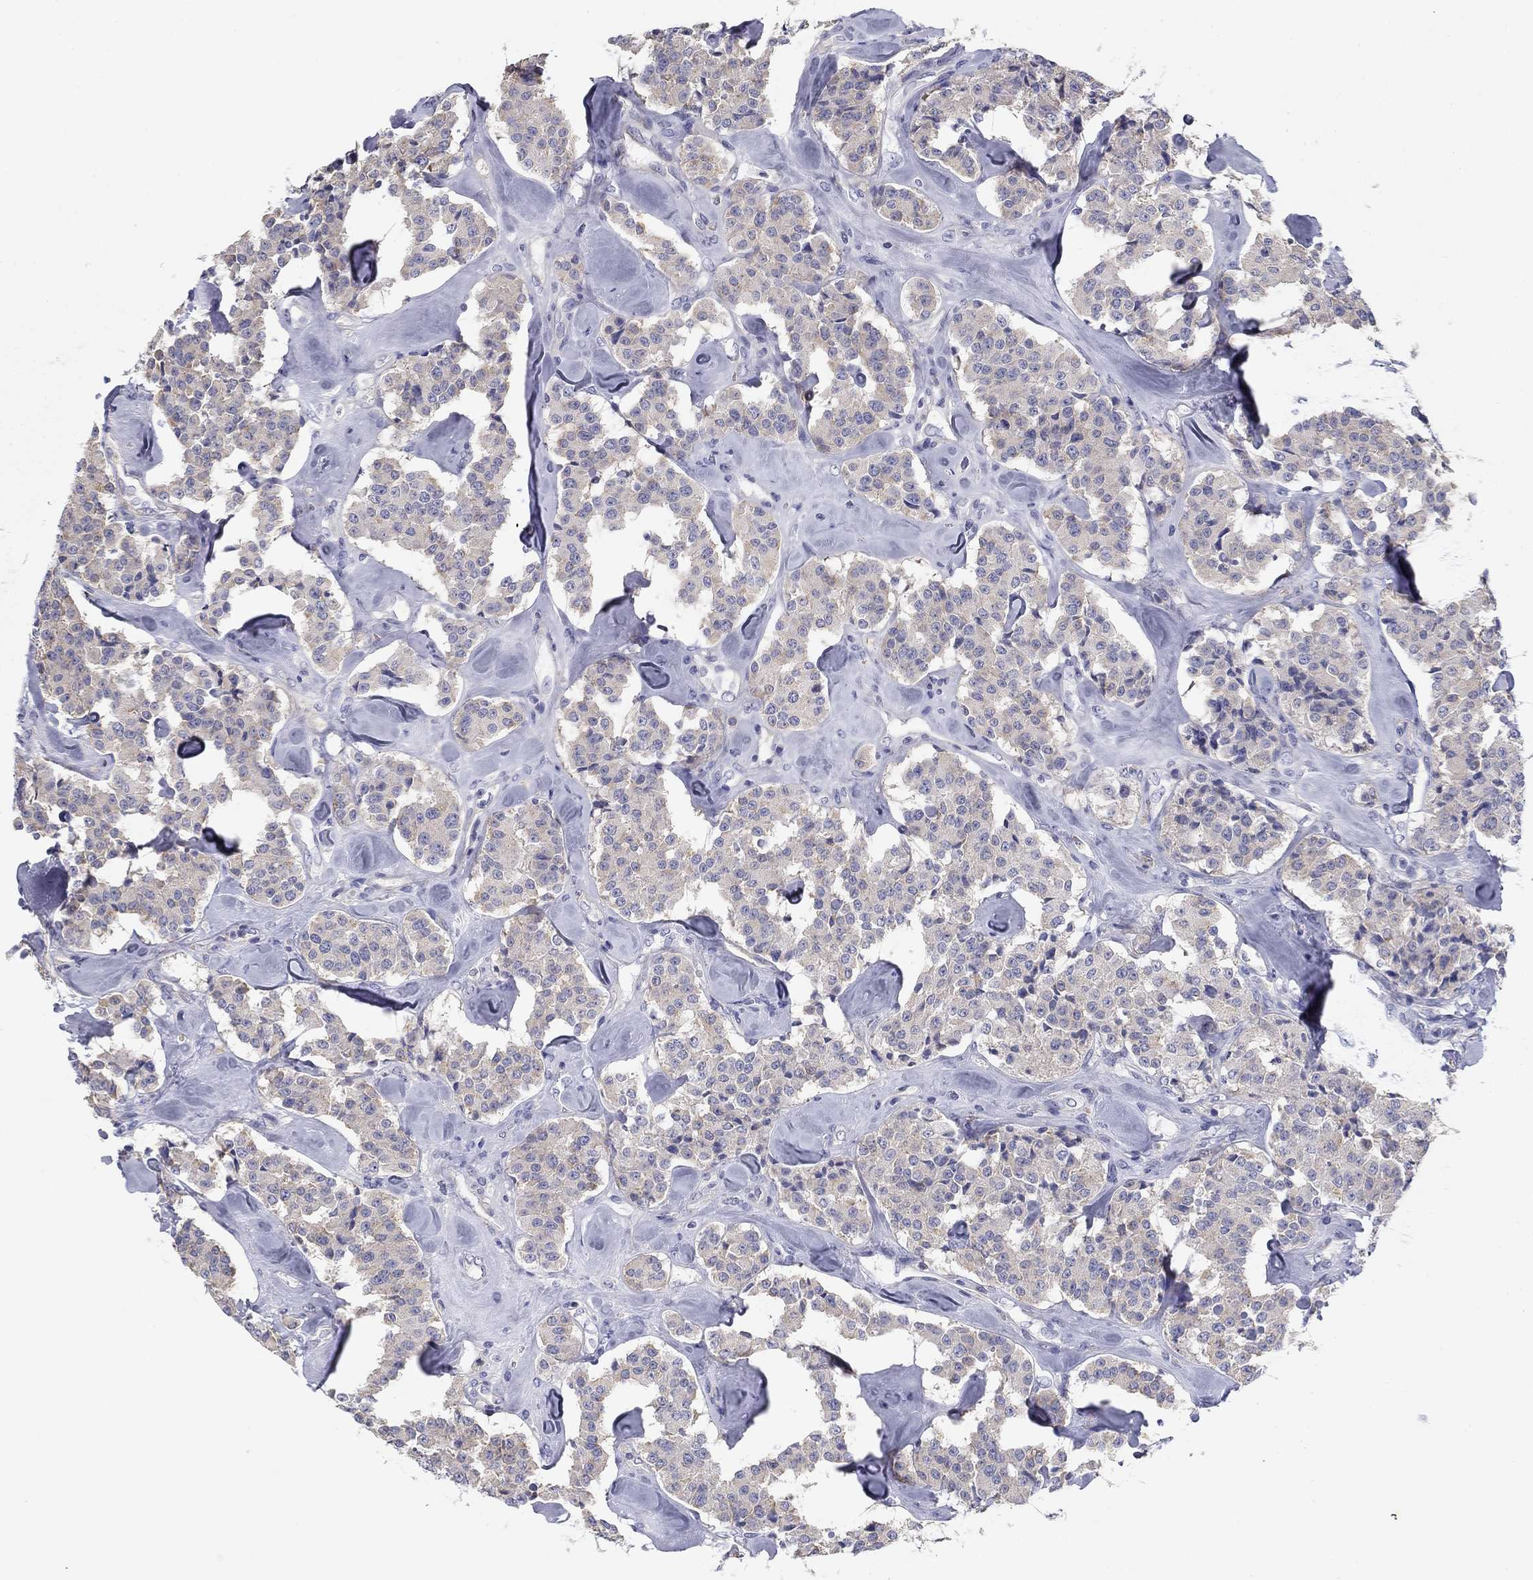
{"staining": {"intensity": "weak", "quantity": ">75%", "location": "cytoplasmic/membranous"}, "tissue": "carcinoid", "cell_type": "Tumor cells", "image_type": "cancer", "snomed": [{"axis": "morphology", "description": "Carcinoid, malignant, NOS"}, {"axis": "topography", "description": "Pancreas"}], "caption": "Human carcinoid (malignant) stained with a brown dye reveals weak cytoplasmic/membranous positive expression in about >75% of tumor cells.", "gene": "SEPTIN3", "patient": {"sex": "male", "age": 41}}